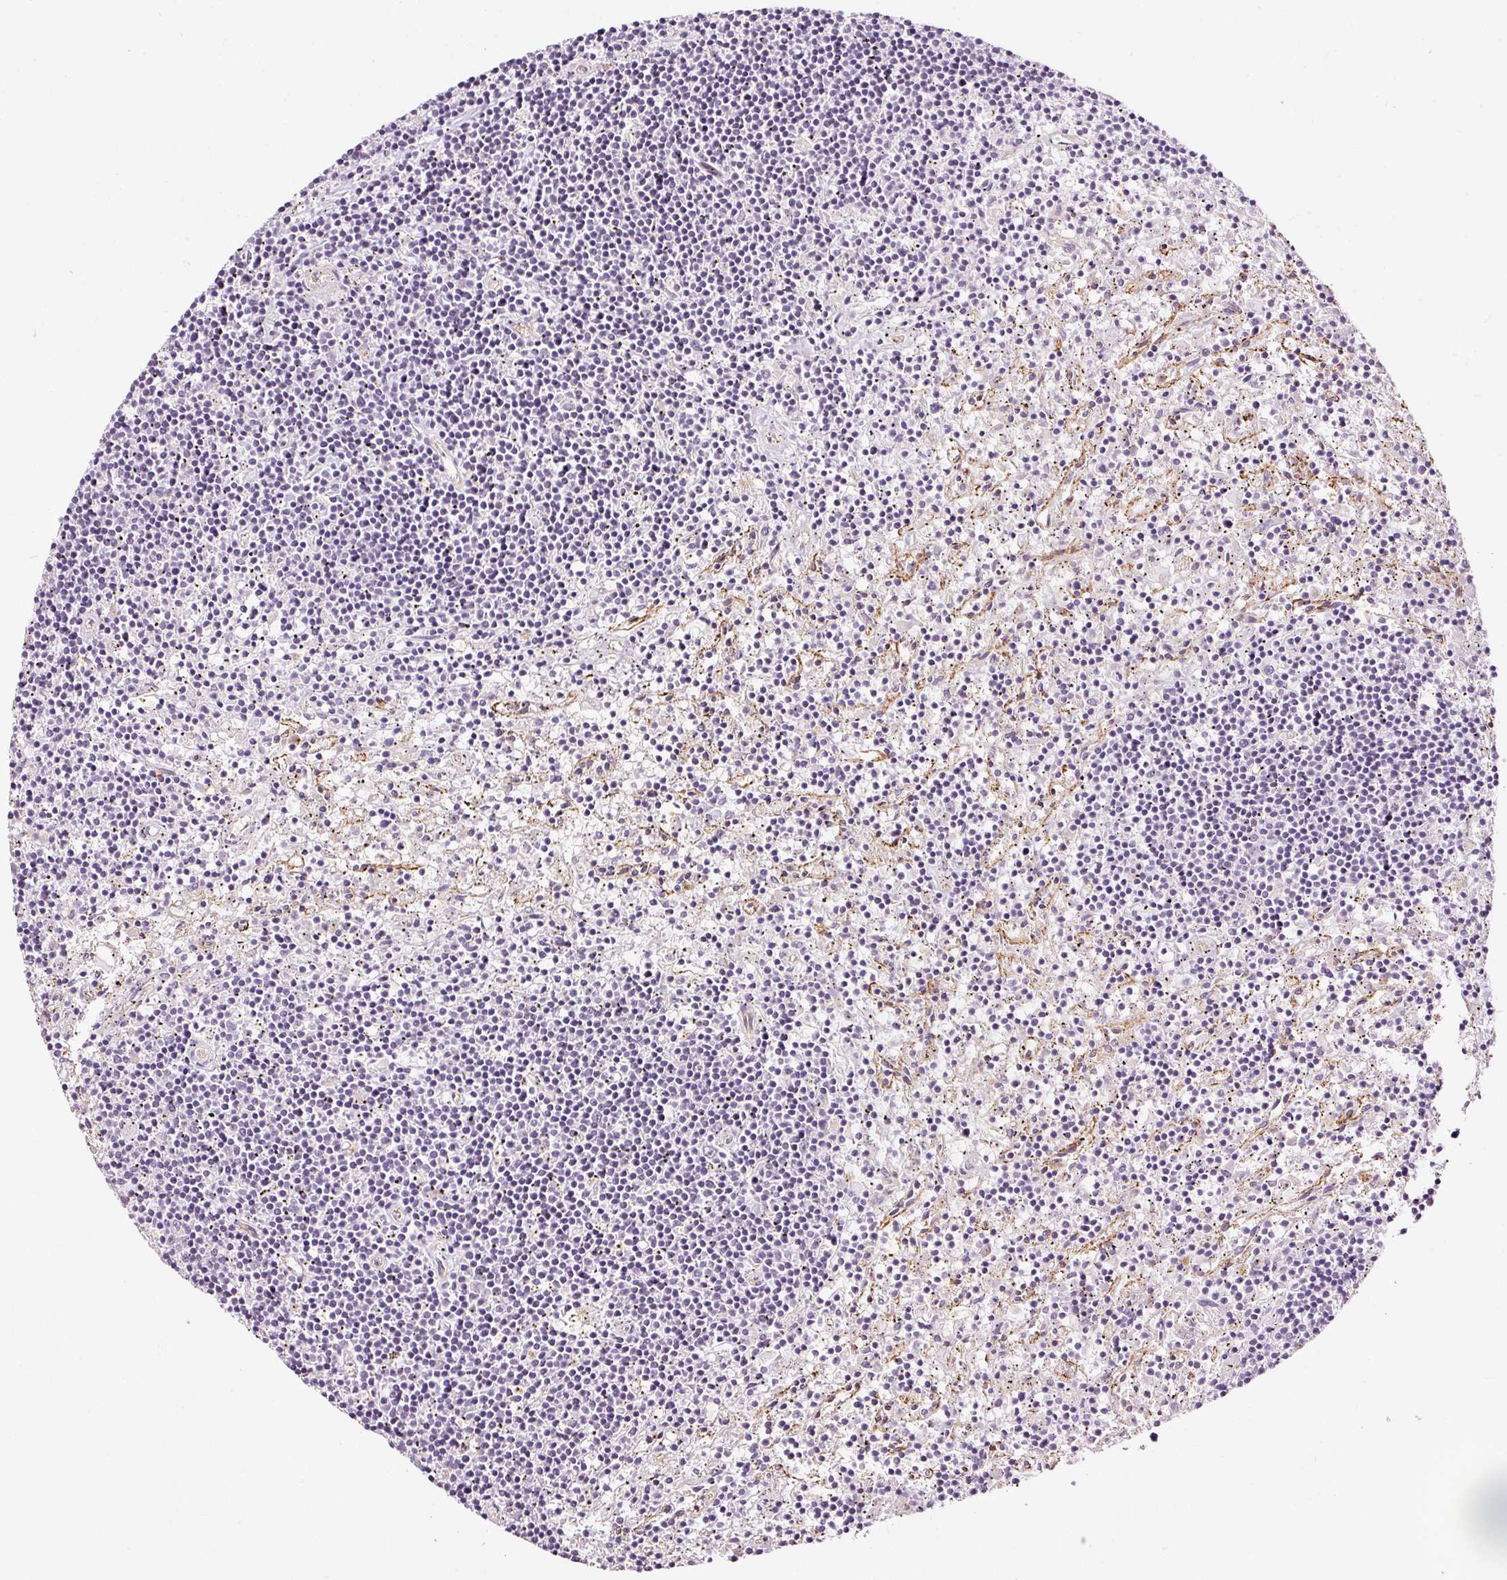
{"staining": {"intensity": "negative", "quantity": "none", "location": "none"}, "tissue": "lymphoma", "cell_type": "Tumor cells", "image_type": "cancer", "snomed": [{"axis": "morphology", "description": "Malignant lymphoma, non-Hodgkin's type, Low grade"}, {"axis": "topography", "description": "Spleen"}], "caption": "A photomicrograph of human malignant lymphoma, non-Hodgkin's type (low-grade) is negative for staining in tumor cells.", "gene": "ABCB4", "patient": {"sex": "male", "age": 76}}